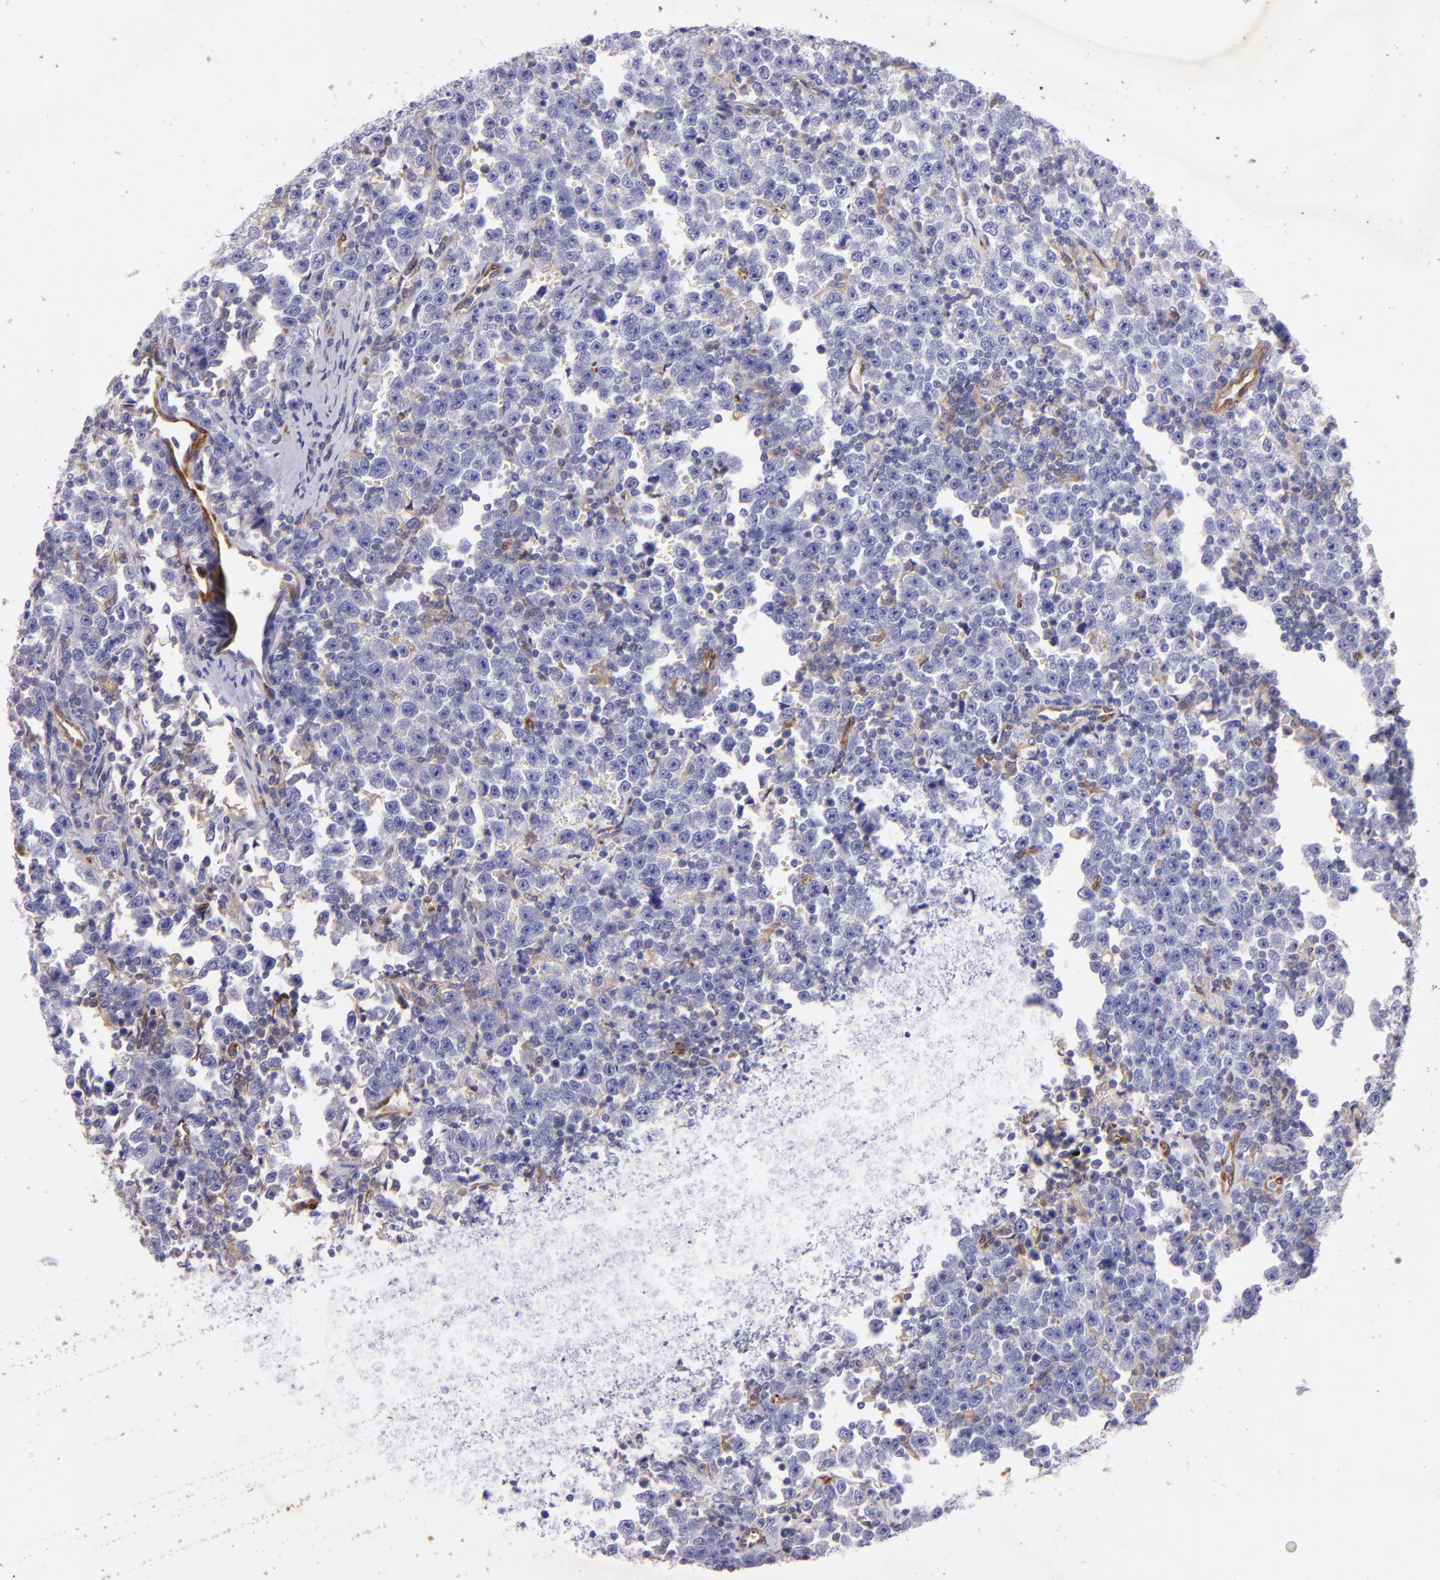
{"staining": {"intensity": "negative", "quantity": "none", "location": "none"}, "tissue": "testis cancer", "cell_type": "Tumor cells", "image_type": "cancer", "snomed": [{"axis": "morphology", "description": "Seminoma, NOS"}, {"axis": "topography", "description": "Testis"}], "caption": "Testis seminoma was stained to show a protein in brown. There is no significant positivity in tumor cells. Brightfield microscopy of IHC stained with DAB (3,3'-diaminobenzidine) (brown) and hematoxylin (blue), captured at high magnification.", "gene": "RET", "patient": {"sex": "male", "age": 43}}